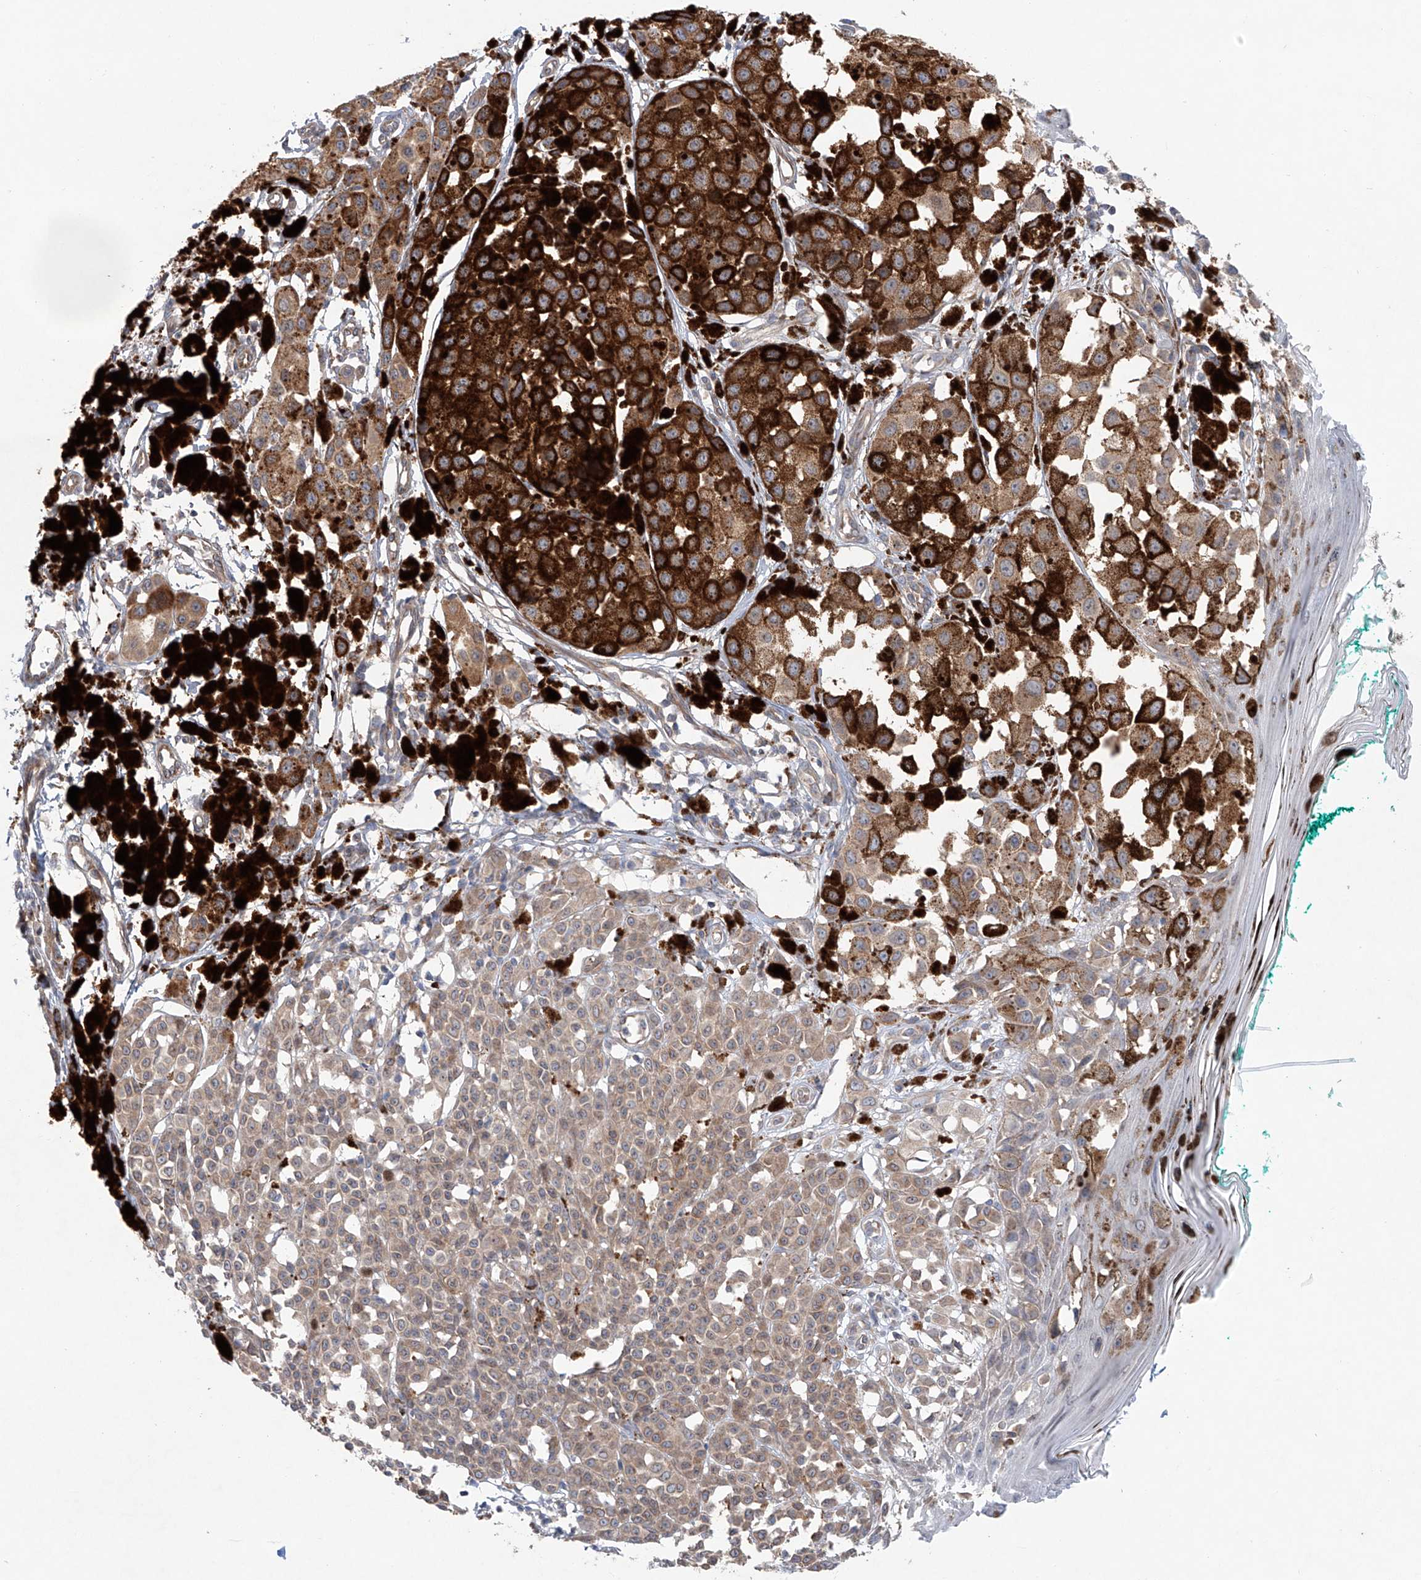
{"staining": {"intensity": "moderate", "quantity": "25%-75%", "location": "cytoplasmic/membranous"}, "tissue": "melanoma", "cell_type": "Tumor cells", "image_type": "cancer", "snomed": [{"axis": "morphology", "description": "Malignant melanoma, NOS"}, {"axis": "topography", "description": "Skin of leg"}], "caption": "Immunohistochemistry staining of malignant melanoma, which reveals medium levels of moderate cytoplasmic/membranous positivity in about 25%-75% of tumor cells indicating moderate cytoplasmic/membranous protein positivity. The staining was performed using DAB (brown) for protein detection and nuclei were counterstained in hematoxylin (blue).", "gene": "KLC4", "patient": {"sex": "female", "age": 72}}